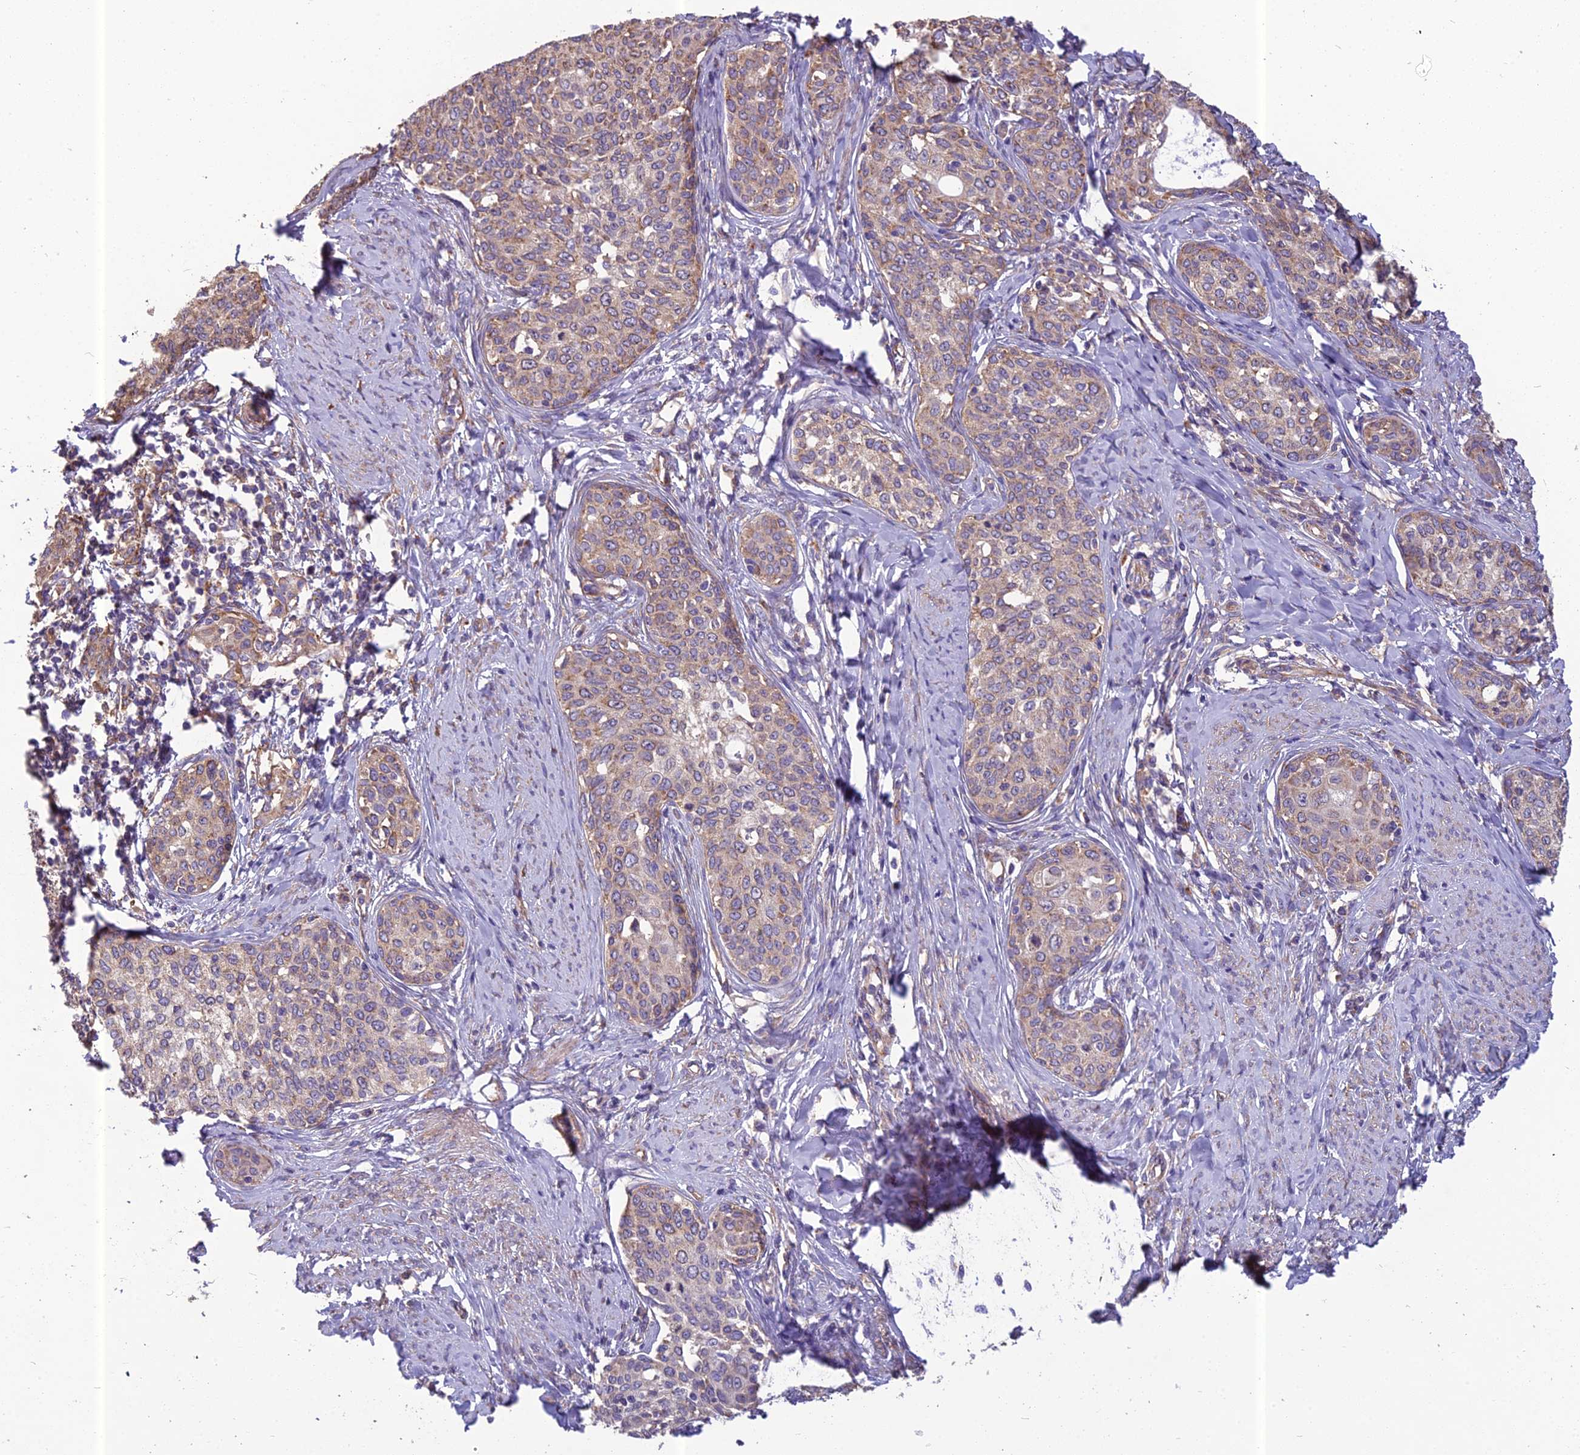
{"staining": {"intensity": "weak", "quantity": "25%-75%", "location": "cytoplasmic/membranous"}, "tissue": "cervical cancer", "cell_type": "Tumor cells", "image_type": "cancer", "snomed": [{"axis": "morphology", "description": "Squamous cell carcinoma, NOS"}, {"axis": "morphology", "description": "Adenocarcinoma, NOS"}, {"axis": "topography", "description": "Cervix"}], "caption": "The image reveals immunohistochemical staining of adenocarcinoma (cervical). There is weak cytoplasmic/membranous expression is present in approximately 25%-75% of tumor cells.", "gene": "SPDL1", "patient": {"sex": "female", "age": 52}}